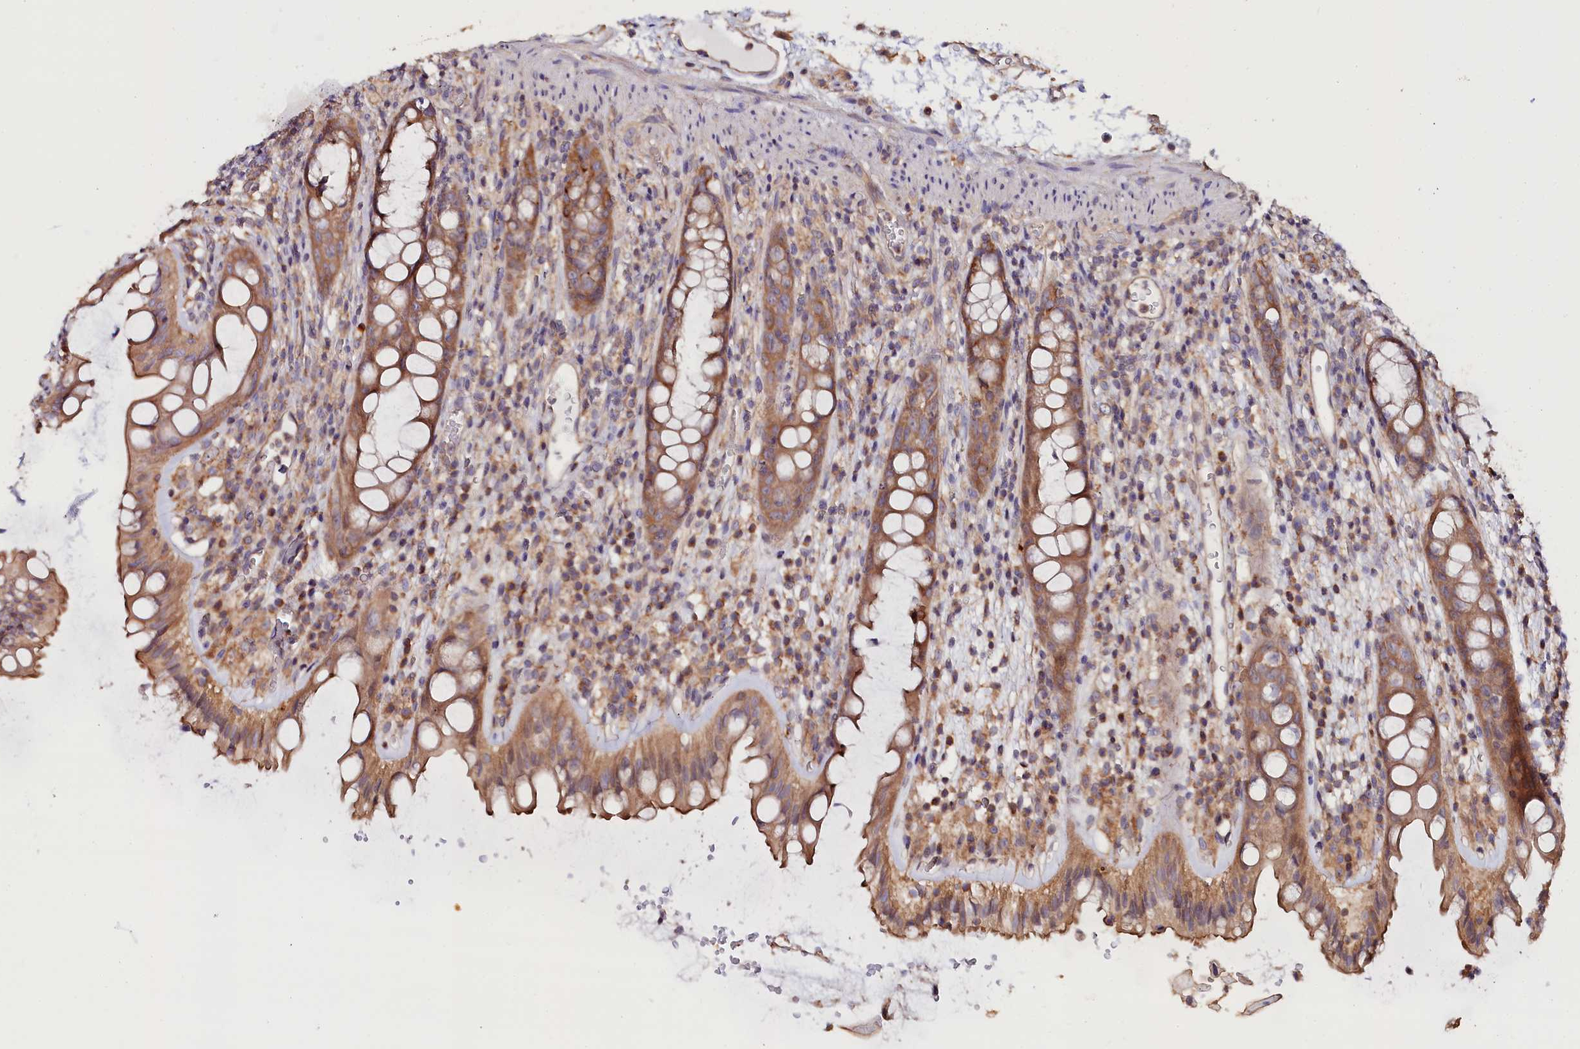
{"staining": {"intensity": "moderate", "quantity": ">75%", "location": "cytoplasmic/membranous"}, "tissue": "rectum", "cell_type": "Glandular cells", "image_type": "normal", "snomed": [{"axis": "morphology", "description": "Normal tissue, NOS"}, {"axis": "topography", "description": "Rectum"}], "caption": "A brown stain labels moderate cytoplasmic/membranous staining of a protein in glandular cells of unremarkable rectum.", "gene": "KATNB1", "patient": {"sex": "female", "age": 57}}